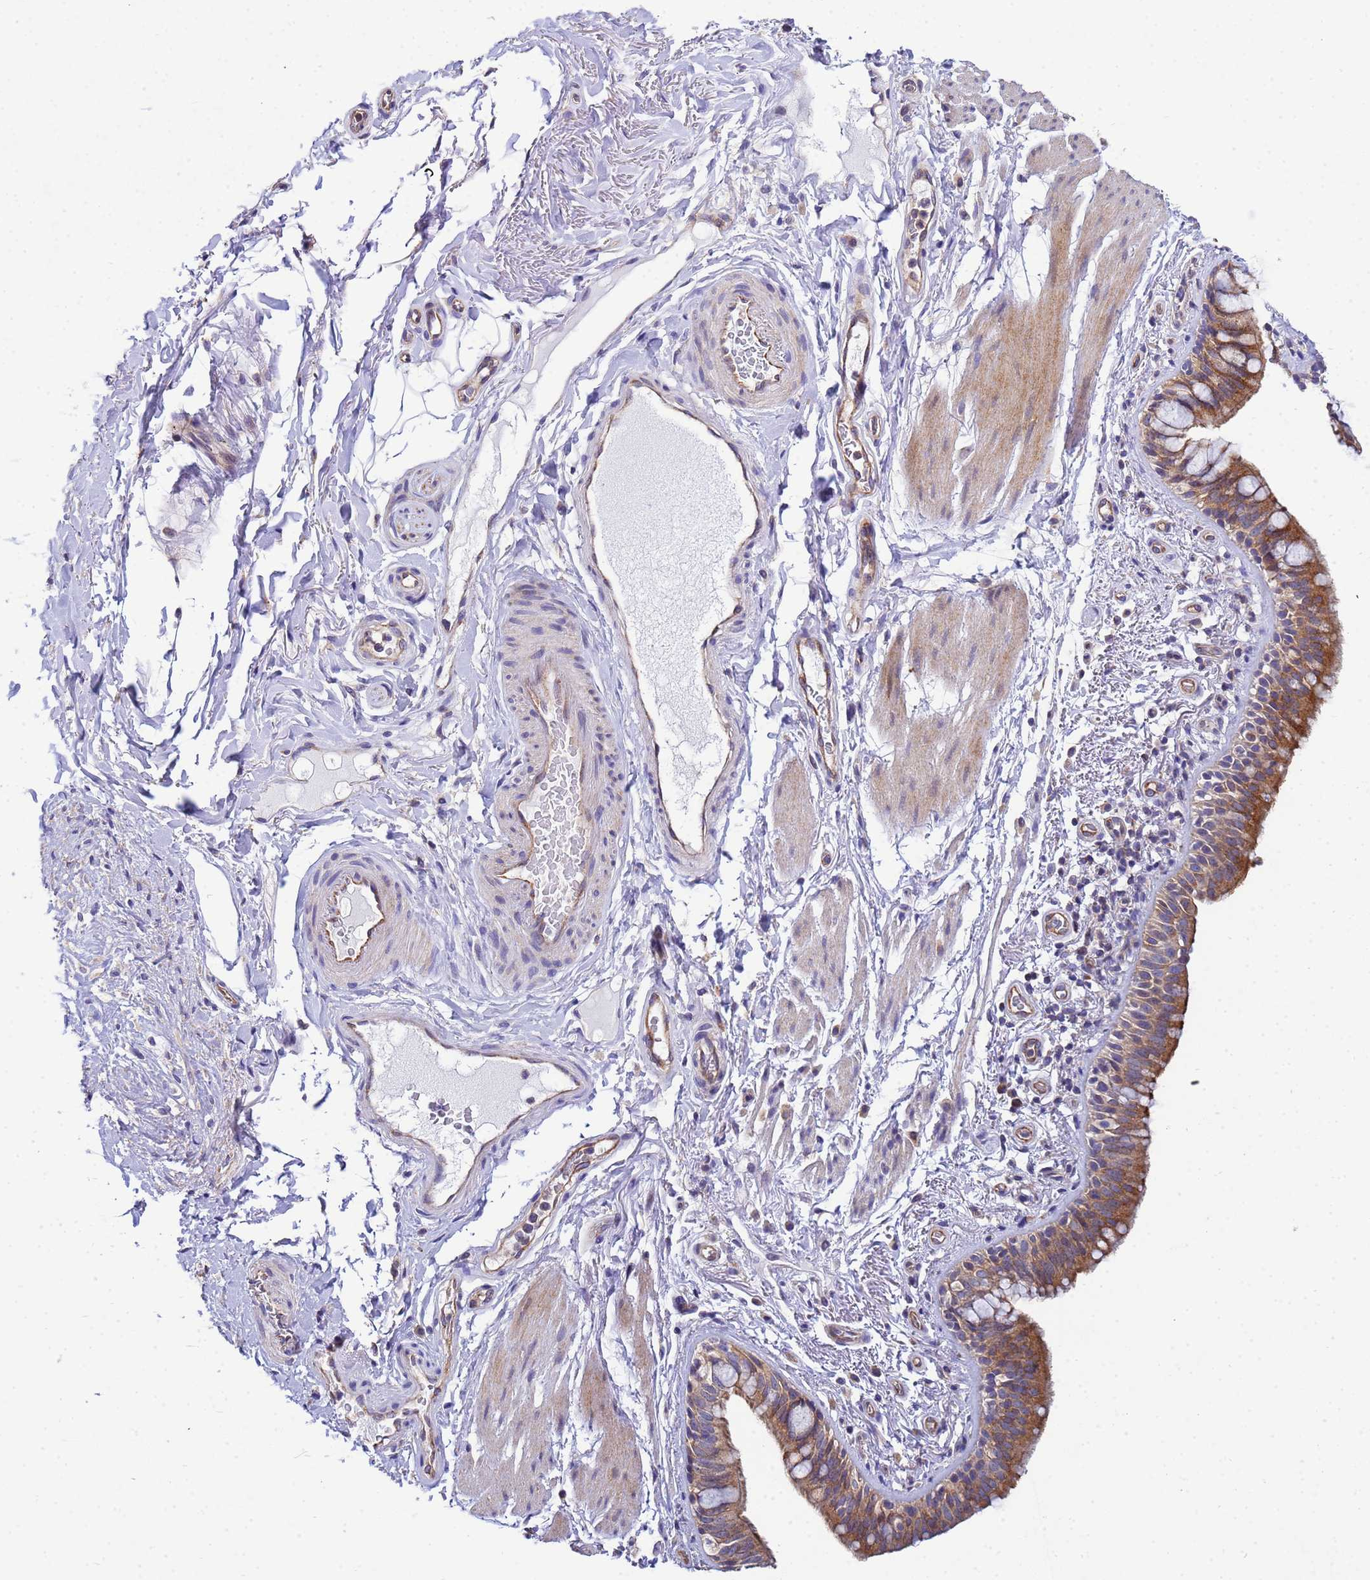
{"staining": {"intensity": "moderate", "quantity": ">75%", "location": "cytoplasmic/membranous"}, "tissue": "bronchus", "cell_type": "Respiratory epithelial cells", "image_type": "normal", "snomed": [{"axis": "morphology", "description": "Normal tissue, NOS"}, {"axis": "morphology", "description": "Neoplasm, uncertain whether benign or malignant"}, {"axis": "topography", "description": "Bronchus"}, {"axis": "topography", "description": "Lung"}], "caption": "A high-resolution image shows immunohistochemistry (IHC) staining of benign bronchus, which shows moderate cytoplasmic/membranous staining in approximately >75% of respiratory epithelial cells.", "gene": "CDC34", "patient": {"sex": "male", "age": 55}}